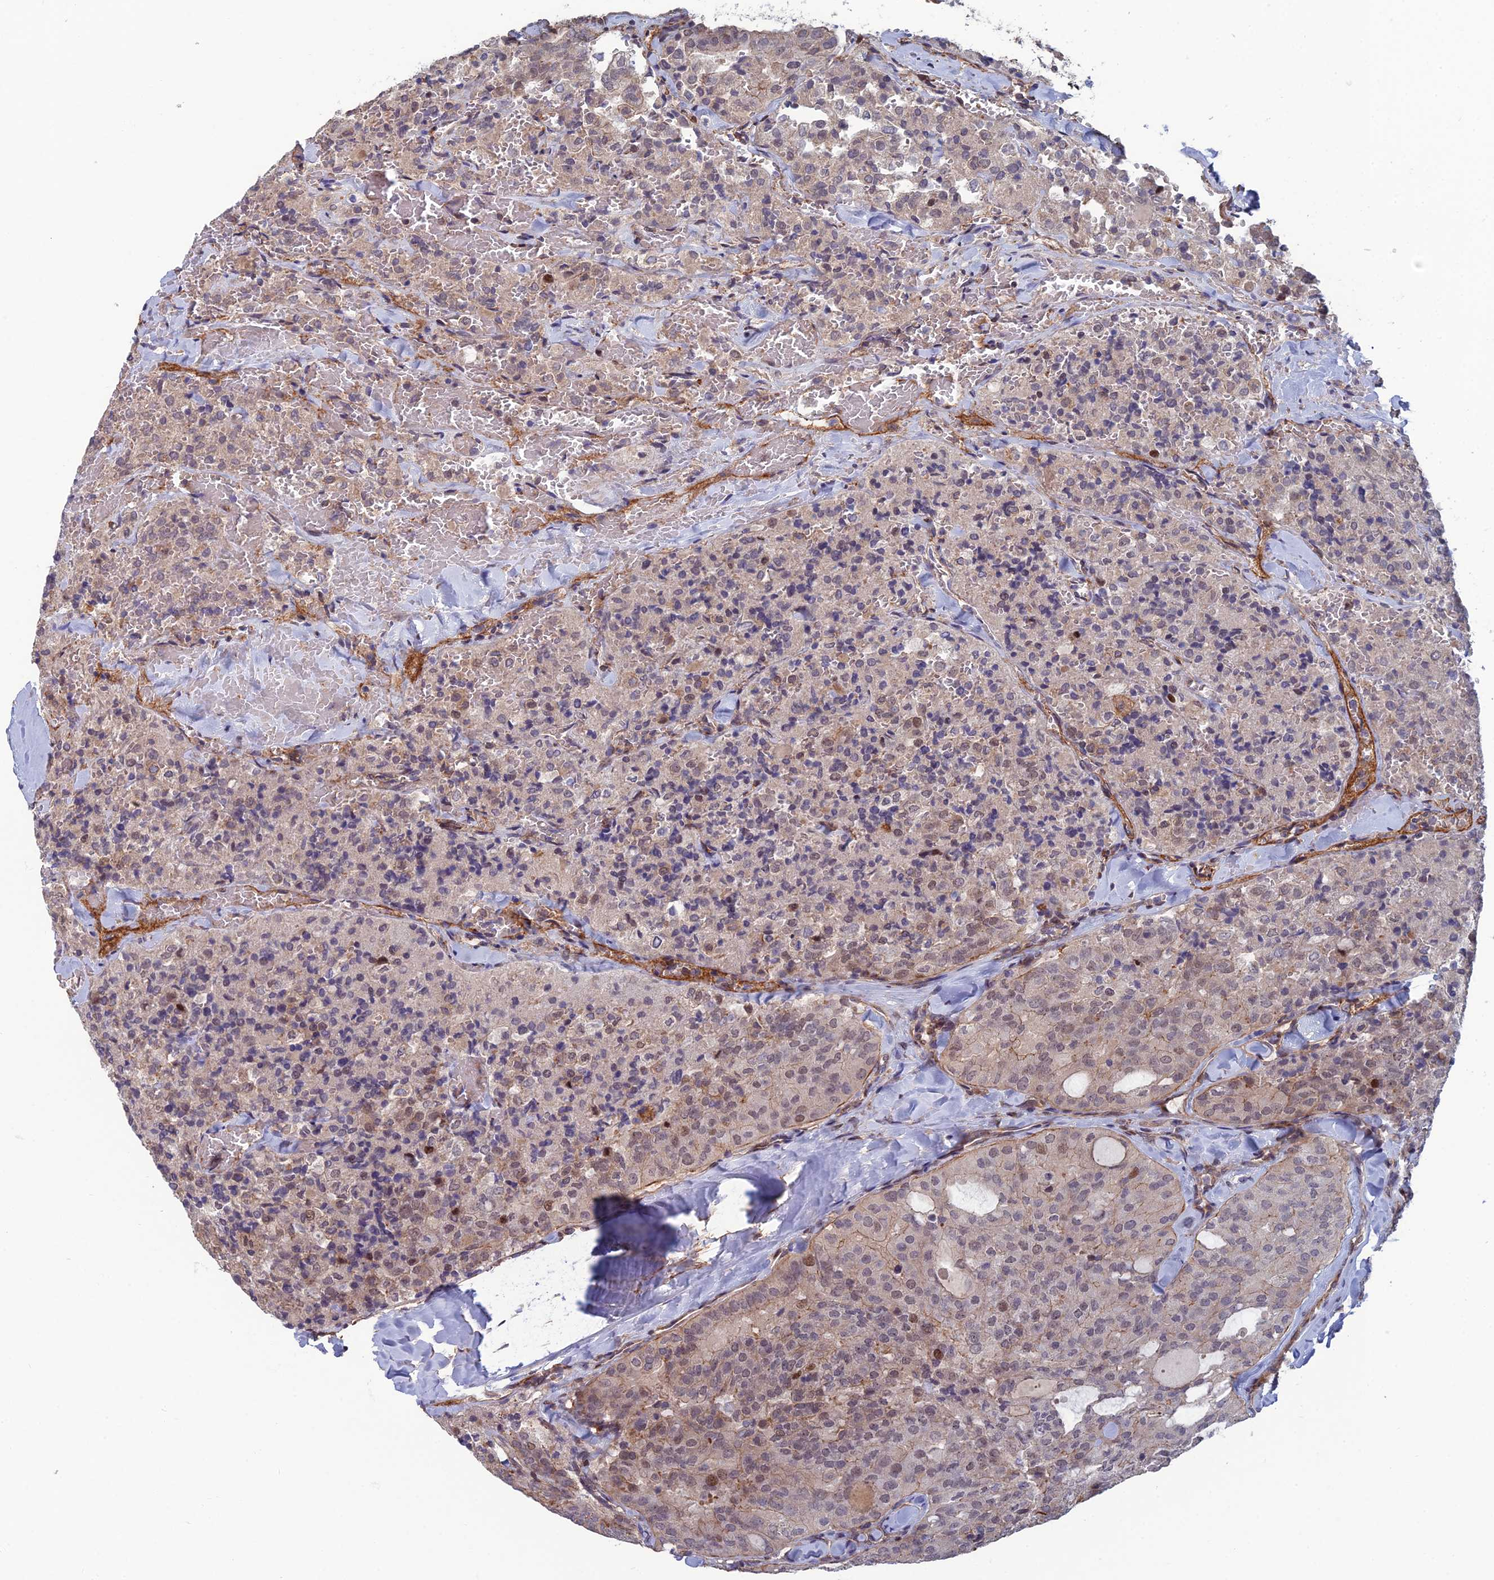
{"staining": {"intensity": "moderate", "quantity": "<25%", "location": "cytoplasmic/membranous,nuclear"}, "tissue": "thyroid cancer", "cell_type": "Tumor cells", "image_type": "cancer", "snomed": [{"axis": "morphology", "description": "Follicular adenoma carcinoma, NOS"}, {"axis": "topography", "description": "Thyroid gland"}], "caption": "DAB immunohistochemical staining of follicular adenoma carcinoma (thyroid) reveals moderate cytoplasmic/membranous and nuclear protein staining in about <25% of tumor cells.", "gene": "CCDC183", "patient": {"sex": "male", "age": 75}}